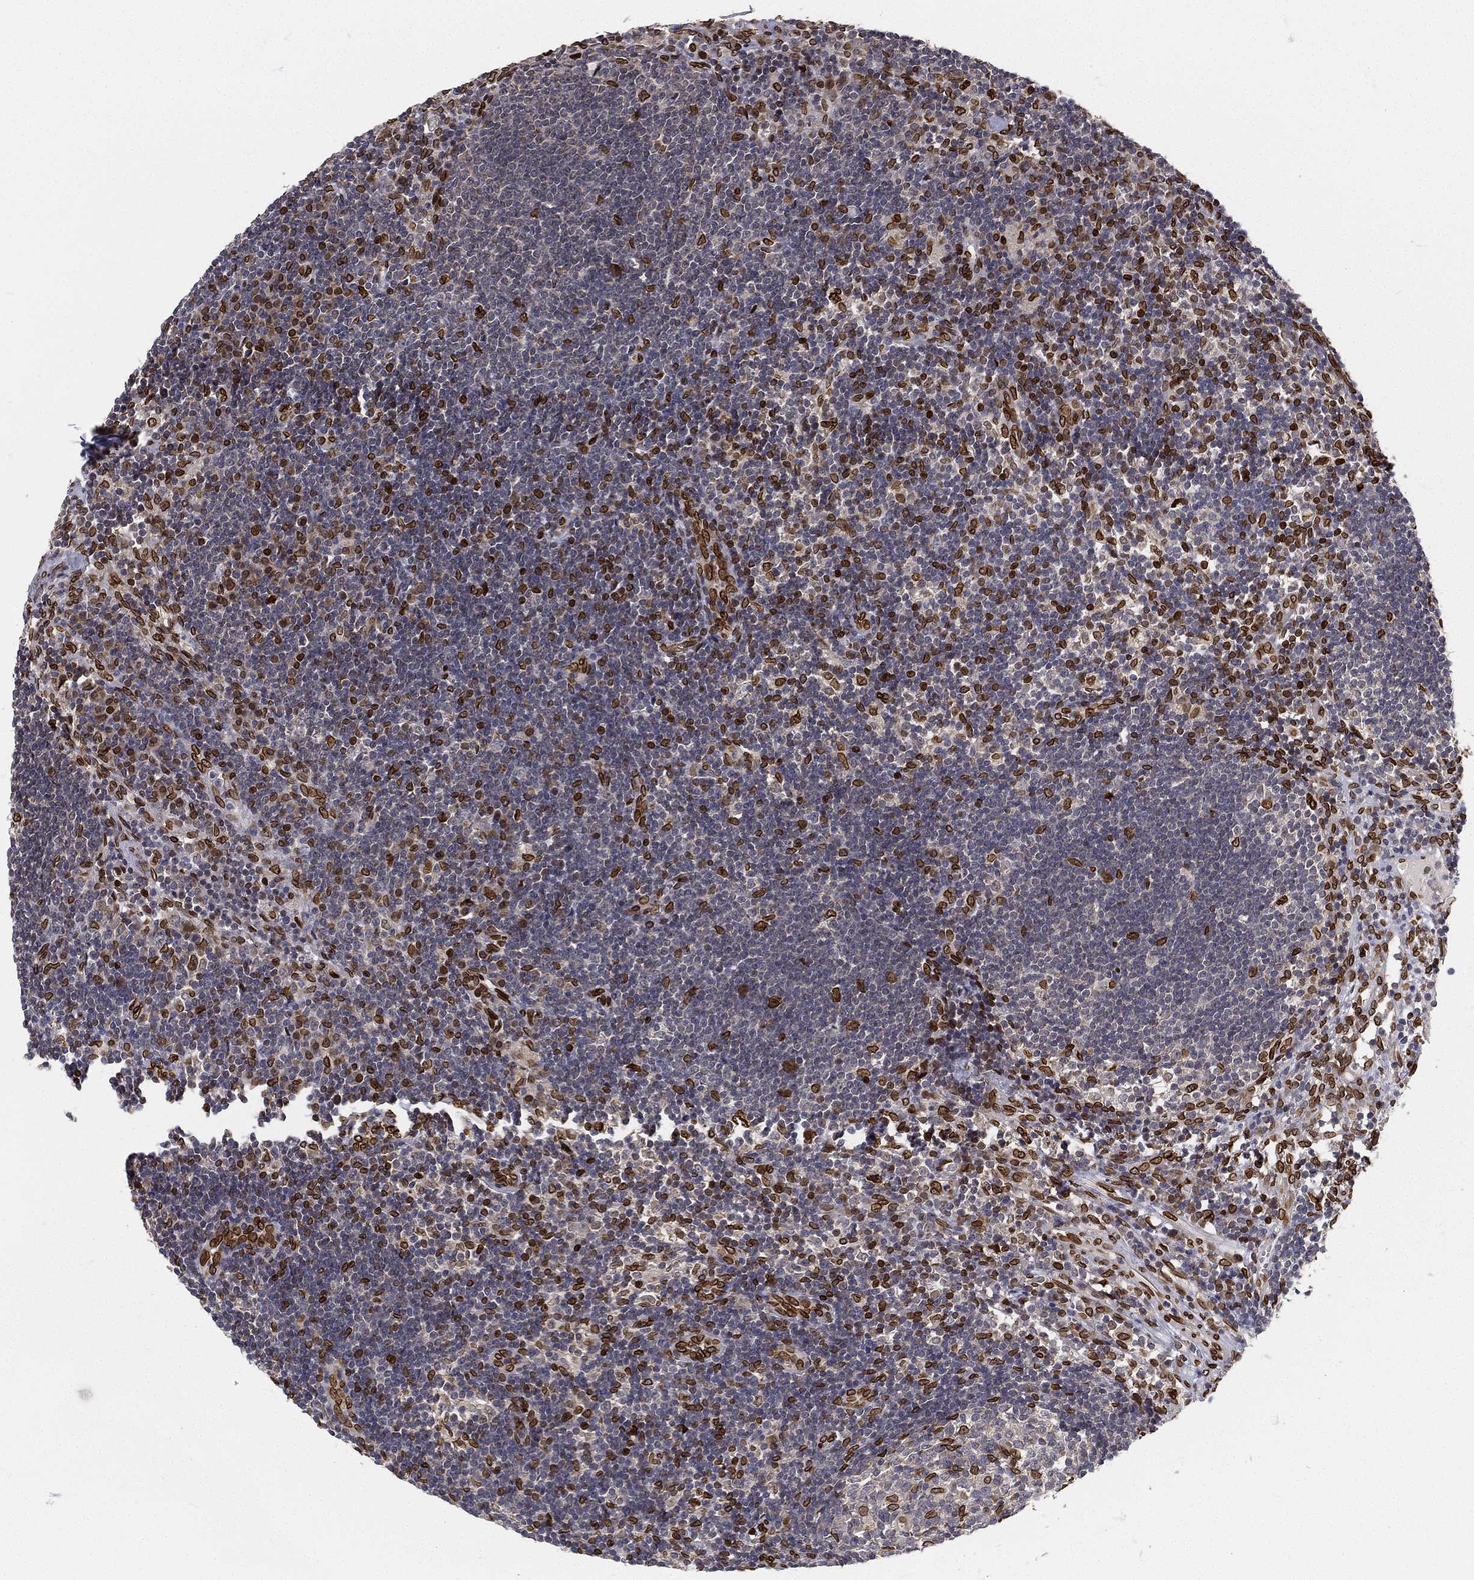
{"staining": {"intensity": "strong", "quantity": "<25%", "location": "cytoplasmic/membranous,nuclear"}, "tissue": "lymph node", "cell_type": "Germinal center cells", "image_type": "normal", "snomed": [{"axis": "morphology", "description": "Normal tissue, NOS"}, {"axis": "morphology", "description": "Adenocarcinoma, NOS"}, {"axis": "topography", "description": "Lymph node"}, {"axis": "topography", "description": "Pancreas"}], "caption": "This micrograph displays unremarkable lymph node stained with IHC to label a protein in brown. The cytoplasmic/membranous,nuclear of germinal center cells show strong positivity for the protein. Nuclei are counter-stained blue.", "gene": "PALB2", "patient": {"sex": "female", "age": 58}}